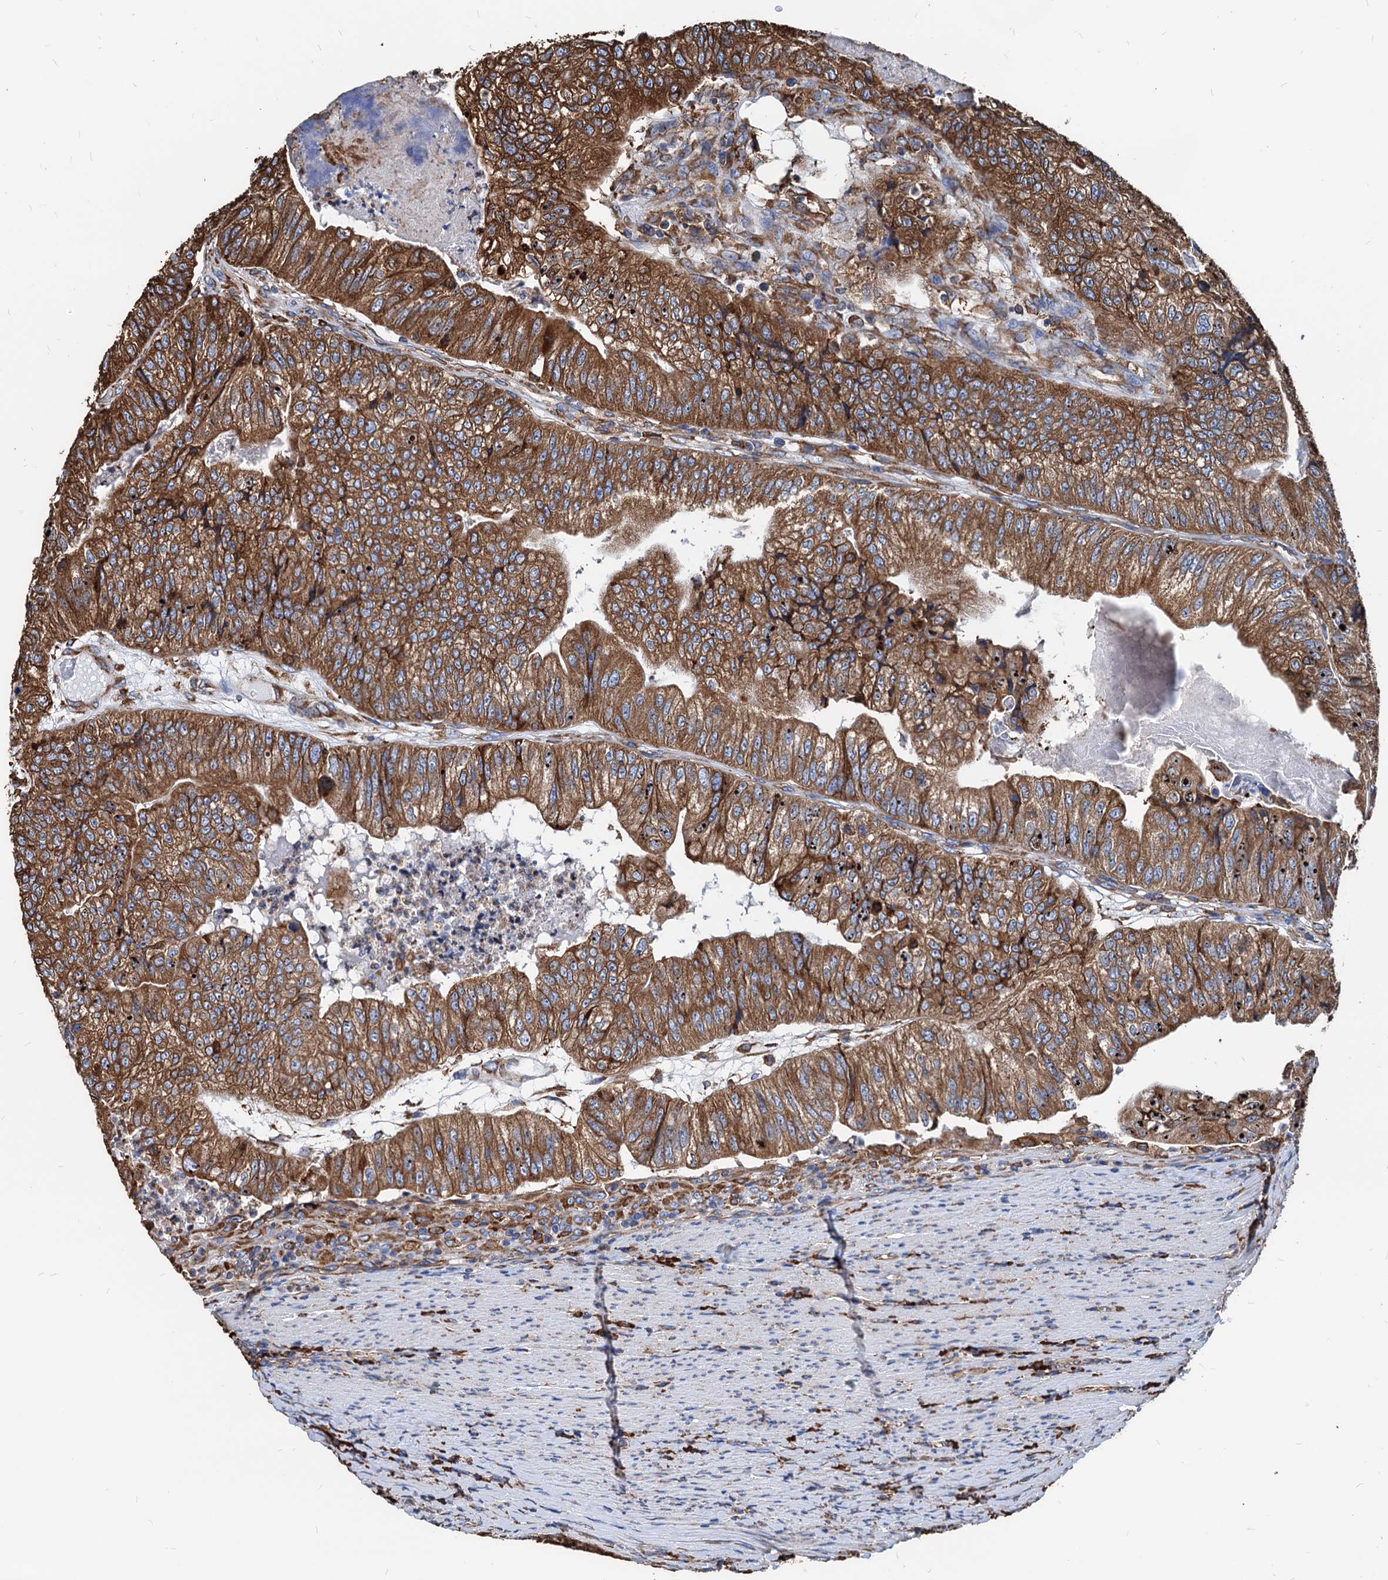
{"staining": {"intensity": "strong", "quantity": ">75%", "location": "cytoplasmic/membranous"}, "tissue": "colorectal cancer", "cell_type": "Tumor cells", "image_type": "cancer", "snomed": [{"axis": "morphology", "description": "Adenocarcinoma, NOS"}, {"axis": "topography", "description": "Colon"}], "caption": "Protein expression analysis of adenocarcinoma (colorectal) demonstrates strong cytoplasmic/membranous staining in approximately >75% of tumor cells. The staining is performed using DAB brown chromogen to label protein expression. The nuclei are counter-stained blue using hematoxylin.", "gene": "HSPA5", "patient": {"sex": "female", "age": 67}}